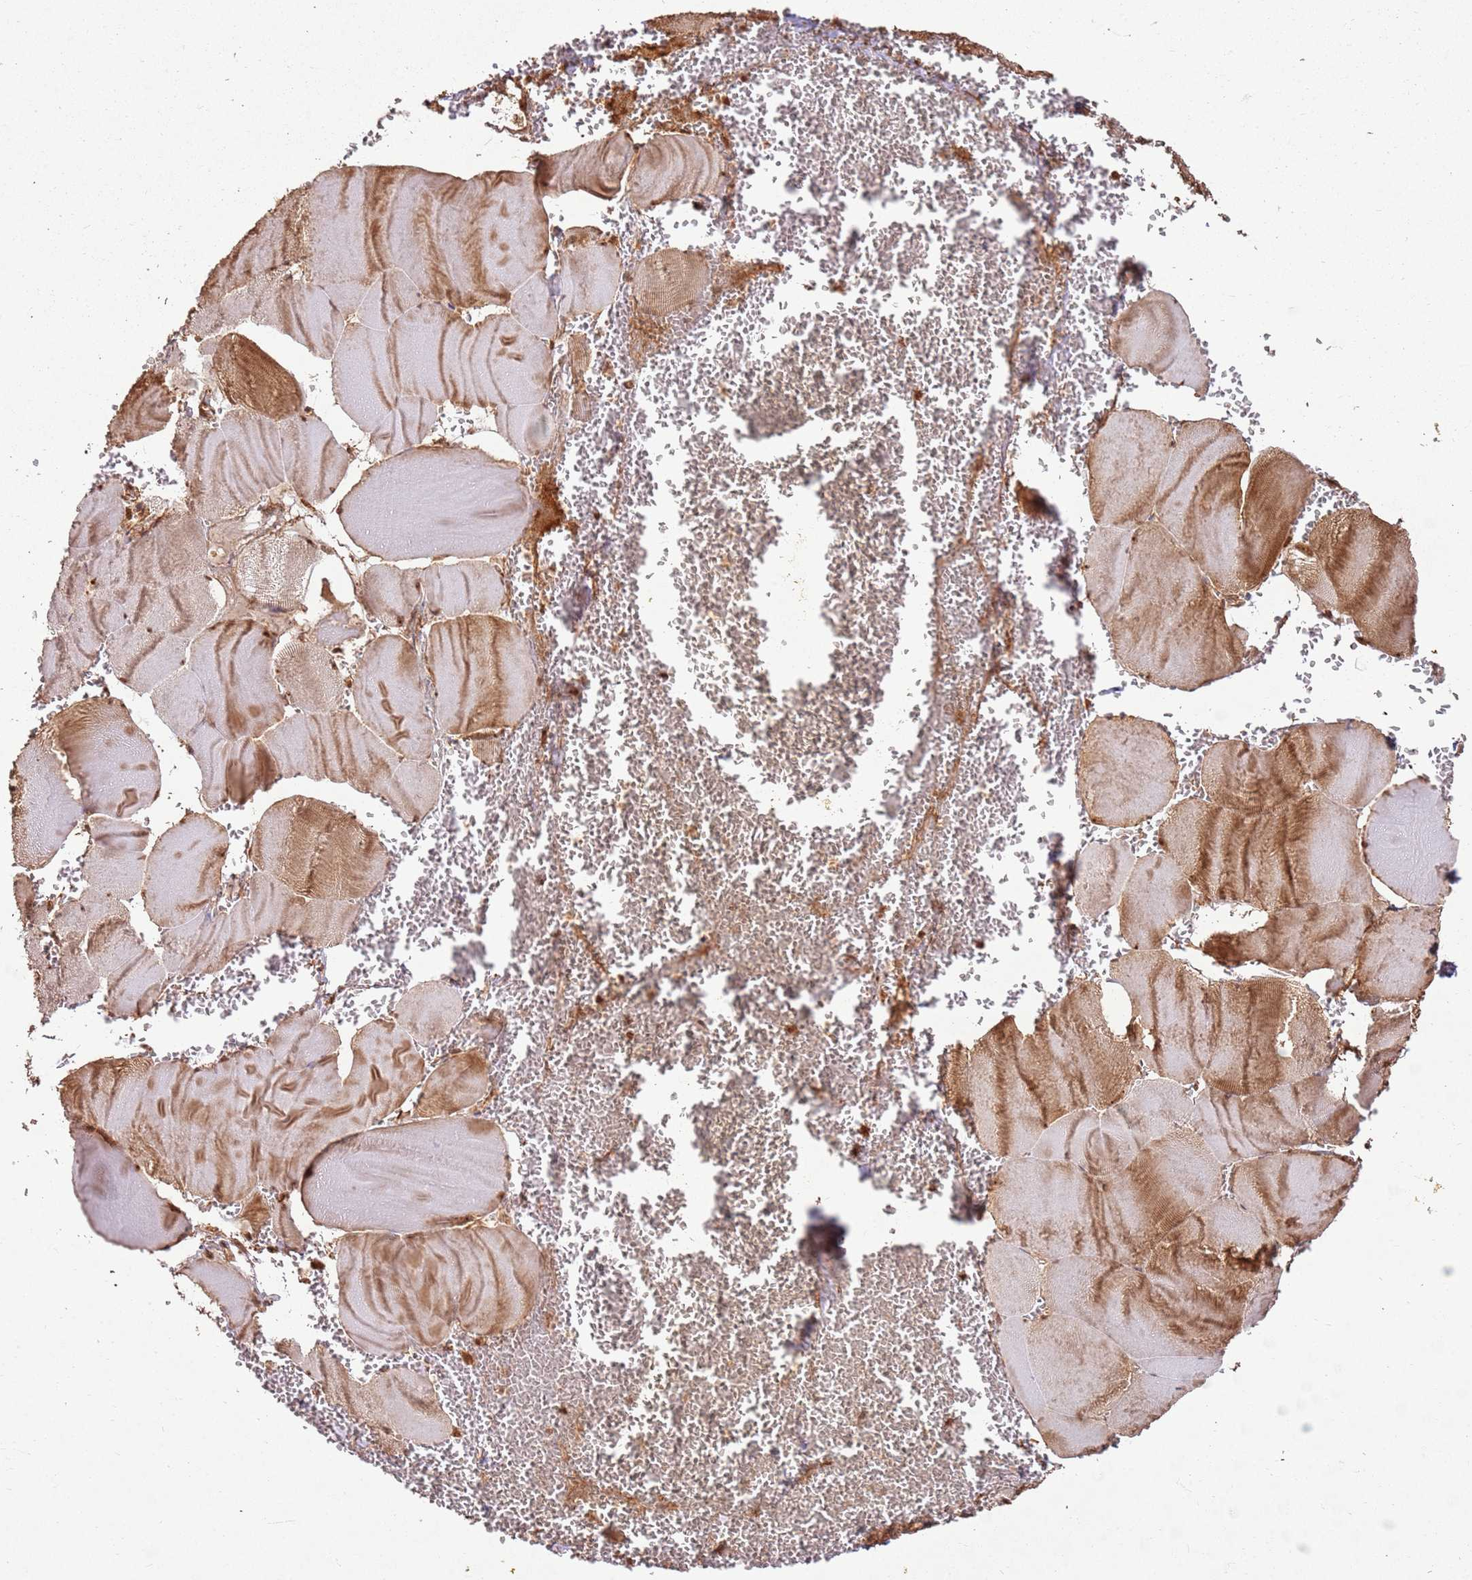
{"staining": {"intensity": "moderate", "quantity": "25%-75%", "location": "cytoplasmic/membranous"}, "tissue": "skeletal muscle", "cell_type": "Myocytes", "image_type": "normal", "snomed": [{"axis": "morphology", "description": "Normal tissue, NOS"}, {"axis": "morphology", "description": "Basal cell carcinoma"}, {"axis": "topography", "description": "Skeletal muscle"}], "caption": "Moderate cytoplasmic/membranous staining for a protein is seen in about 25%-75% of myocytes of unremarkable skeletal muscle using immunohistochemistry.", "gene": "TBC1D13", "patient": {"sex": "female", "age": 64}}